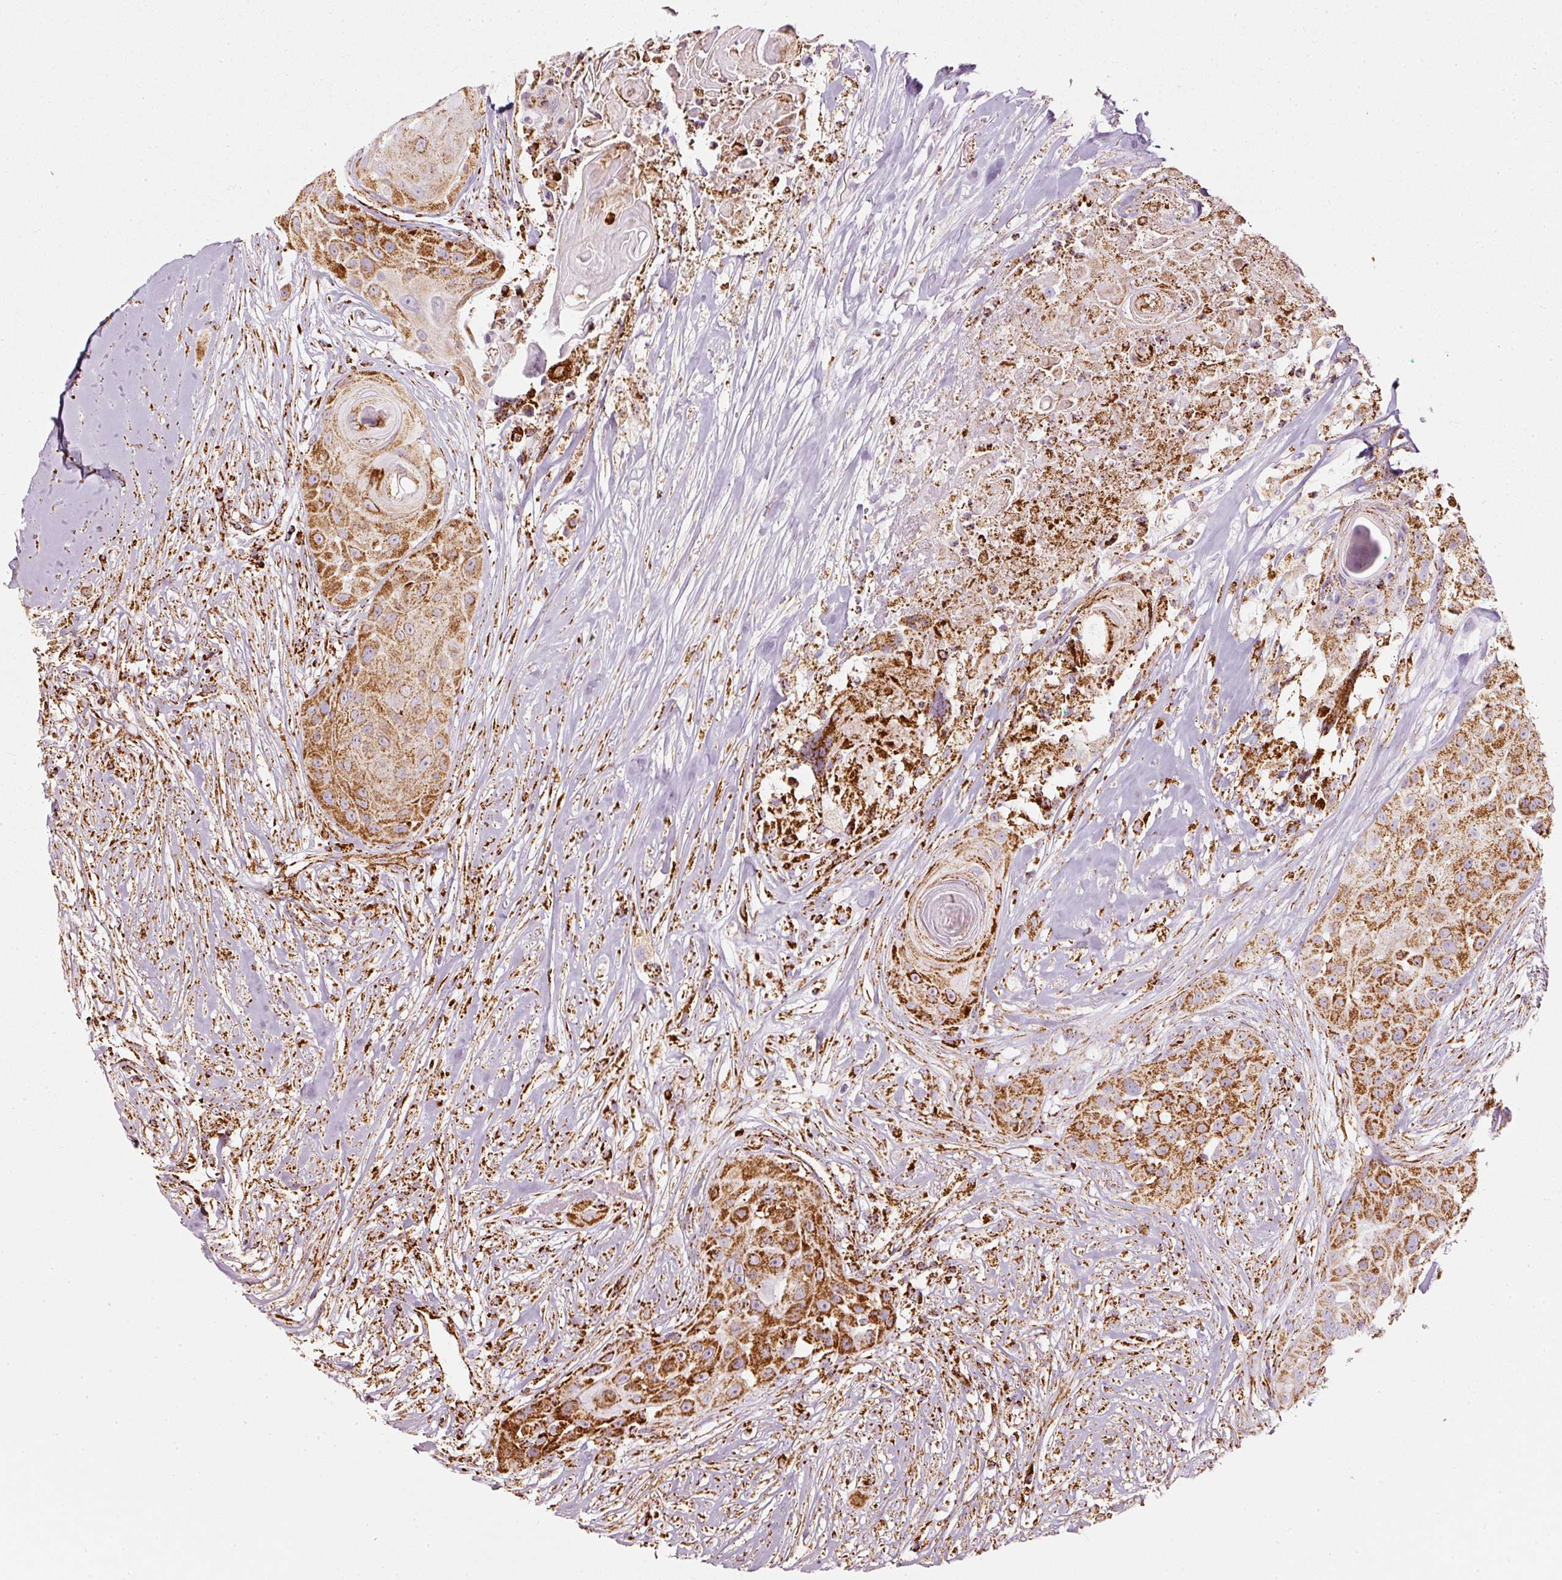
{"staining": {"intensity": "strong", "quantity": ">75%", "location": "cytoplasmic/membranous"}, "tissue": "head and neck cancer", "cell_type": "Tumor cells", "image_type": "cancer", "snomed": [{"axis": "morphology", "description": "Squamous cell carcinoma, NOS"}, {"axis": "topography", "description": "Head-Neck"}], "caption": "Immunohistochemistry (DAB (3,3'-diaminobenzidine)) staining of human head and neck cancer demonstrates strong cytoplasmic/membranous protein expression in about >75% of tumor cells.", "gene": "MT-CO2", "patient": {"sex": "male", "age": 83}}